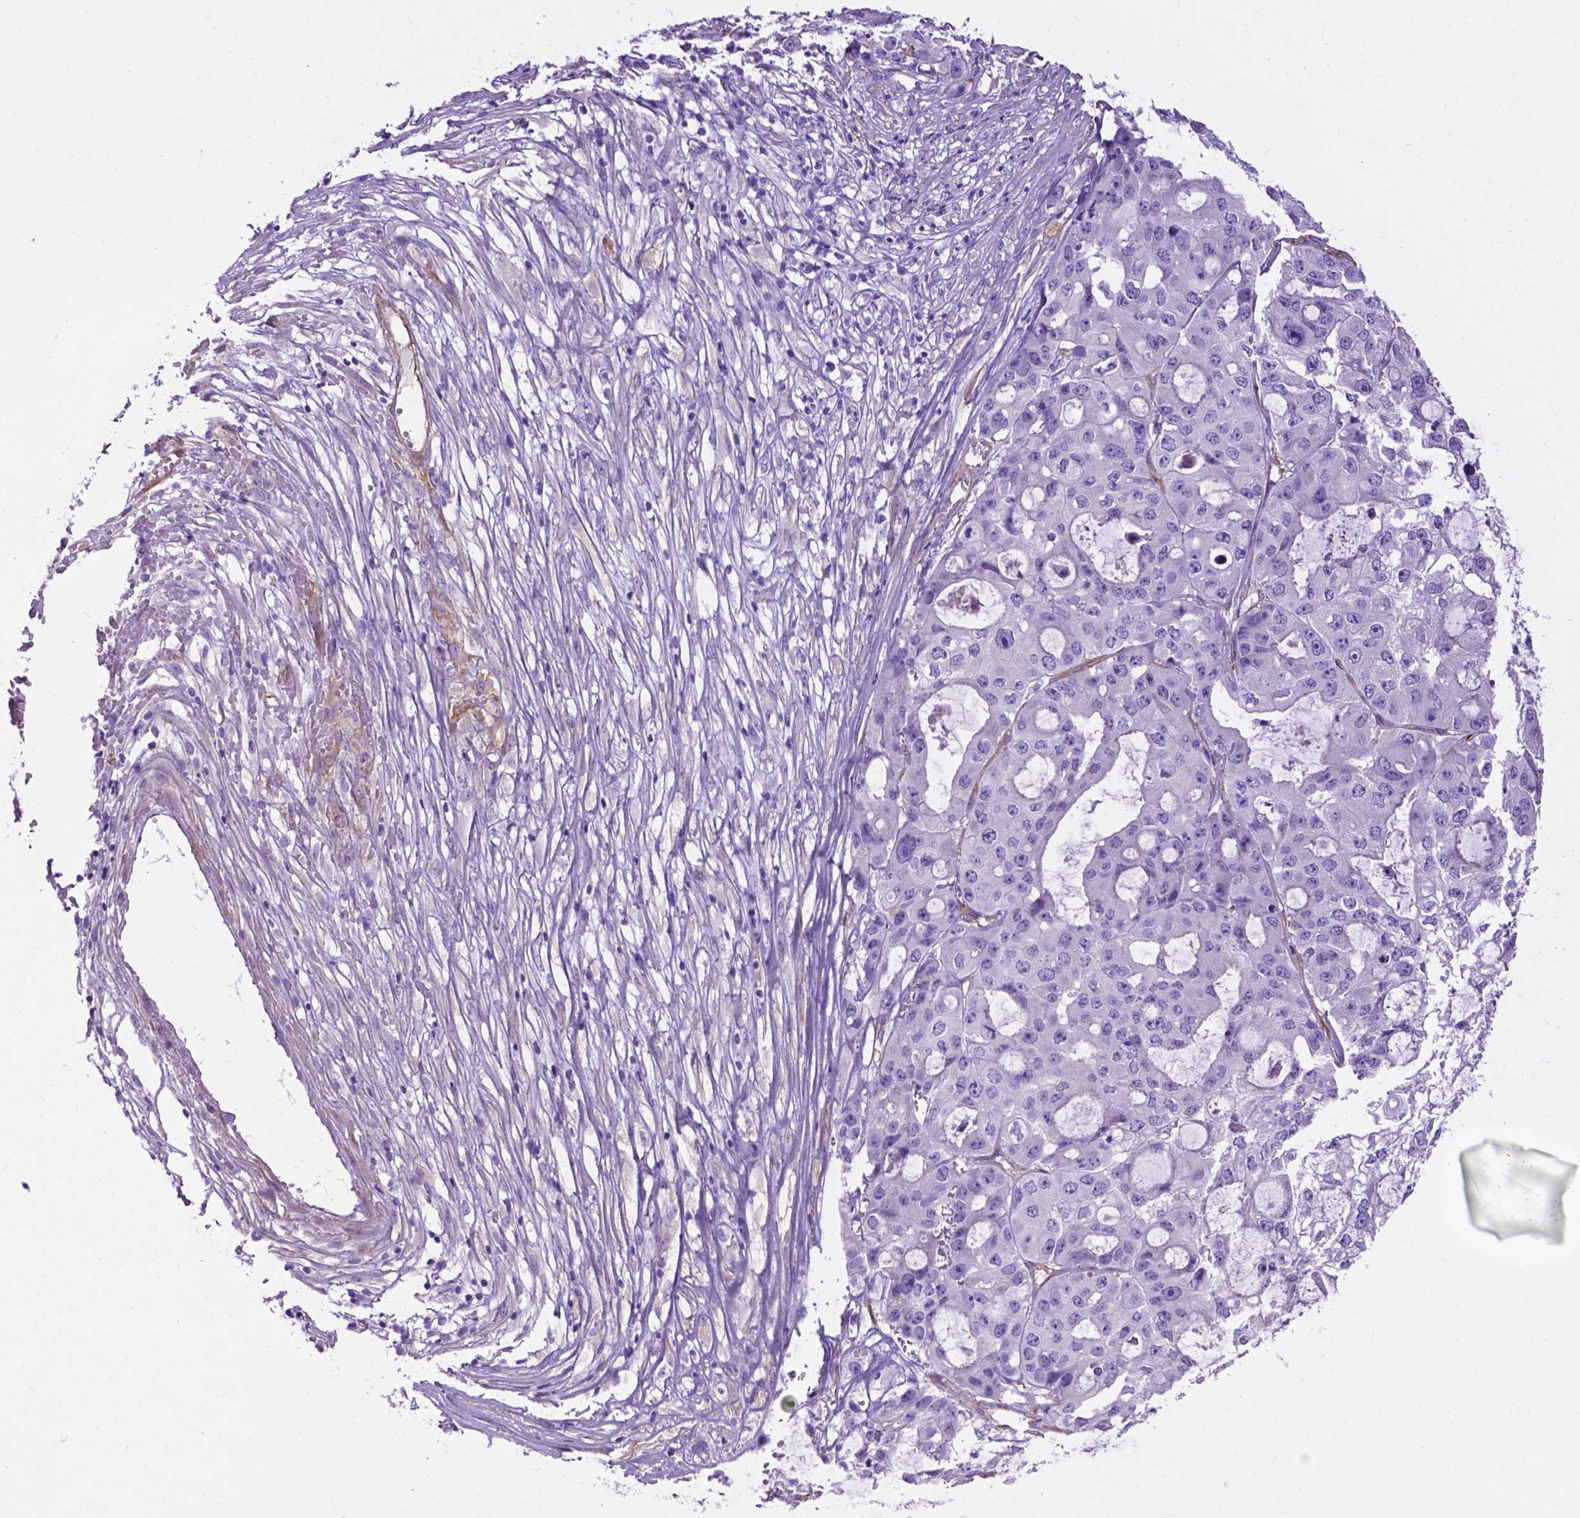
{"staining": {"intensity": "negative", "quantity": "none", "location": "none"}, "tissue": "ovarian cancer", "cell_type": "Tumor cells", "image_type": "cancer", "snomed": [{"axis": "morphology", "description": "Cystadenocarcinoma, serous, NOS"}, {"axis": "topography", "description": "Ovary"}], "caption": "High magnification brightfield microscopy of ovarian cancer (serous cystadenocarcinoma) stained with DAB (brown) and counterstained with hematoxylin (blue): tumor cells show no significant expression. (DAB immunohistochemistry, high magnification).", "gene": "PCDHA12", "patient": {"sex": "female", "age": 56}}